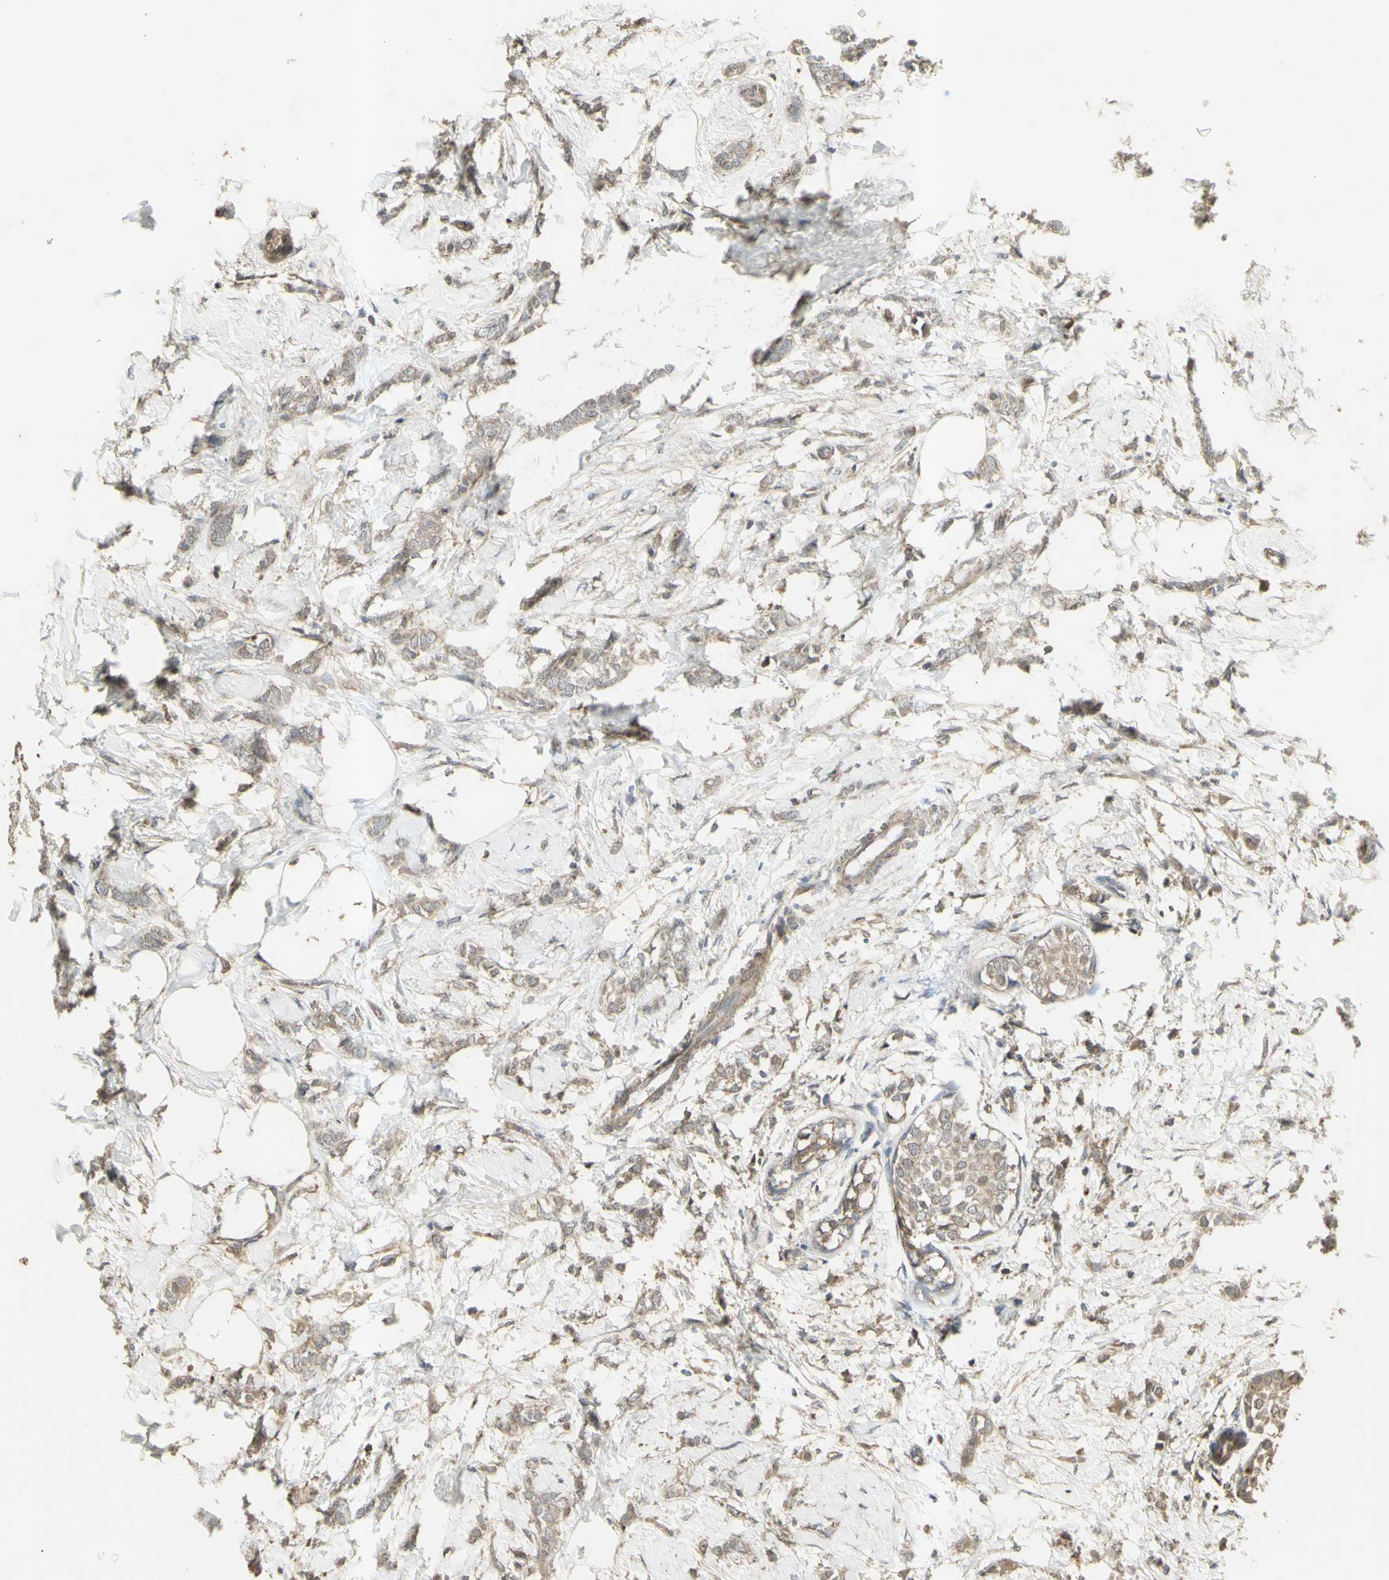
{"staining": {"intensity": "weak", "quantity": ">75%", "location": "cytoplasmic/membranous"}, "tissue": "breast cancer", "cell_type": "Tumor cells", "image_type": "cancer", "snomed": [{"axis": "morphology", "description": "Lobular carcinoma, in situ"}, {"axis": "morphology", "description": "Lobular carcinoma"}, {"axis": "topography", "description": "Breast"}], "caption": "Protein staining reveals weak cytoplasmic/membranous expression in approximately >75% of tumor cells in breast cancer (lobular carcinoma). (DAB (3,3'-diaminobenzidine) IHC, brown staining for protein, blue staining for nuclei).", "gene": "ALOX12", "patient": {"sex": "female", "age": 41}}